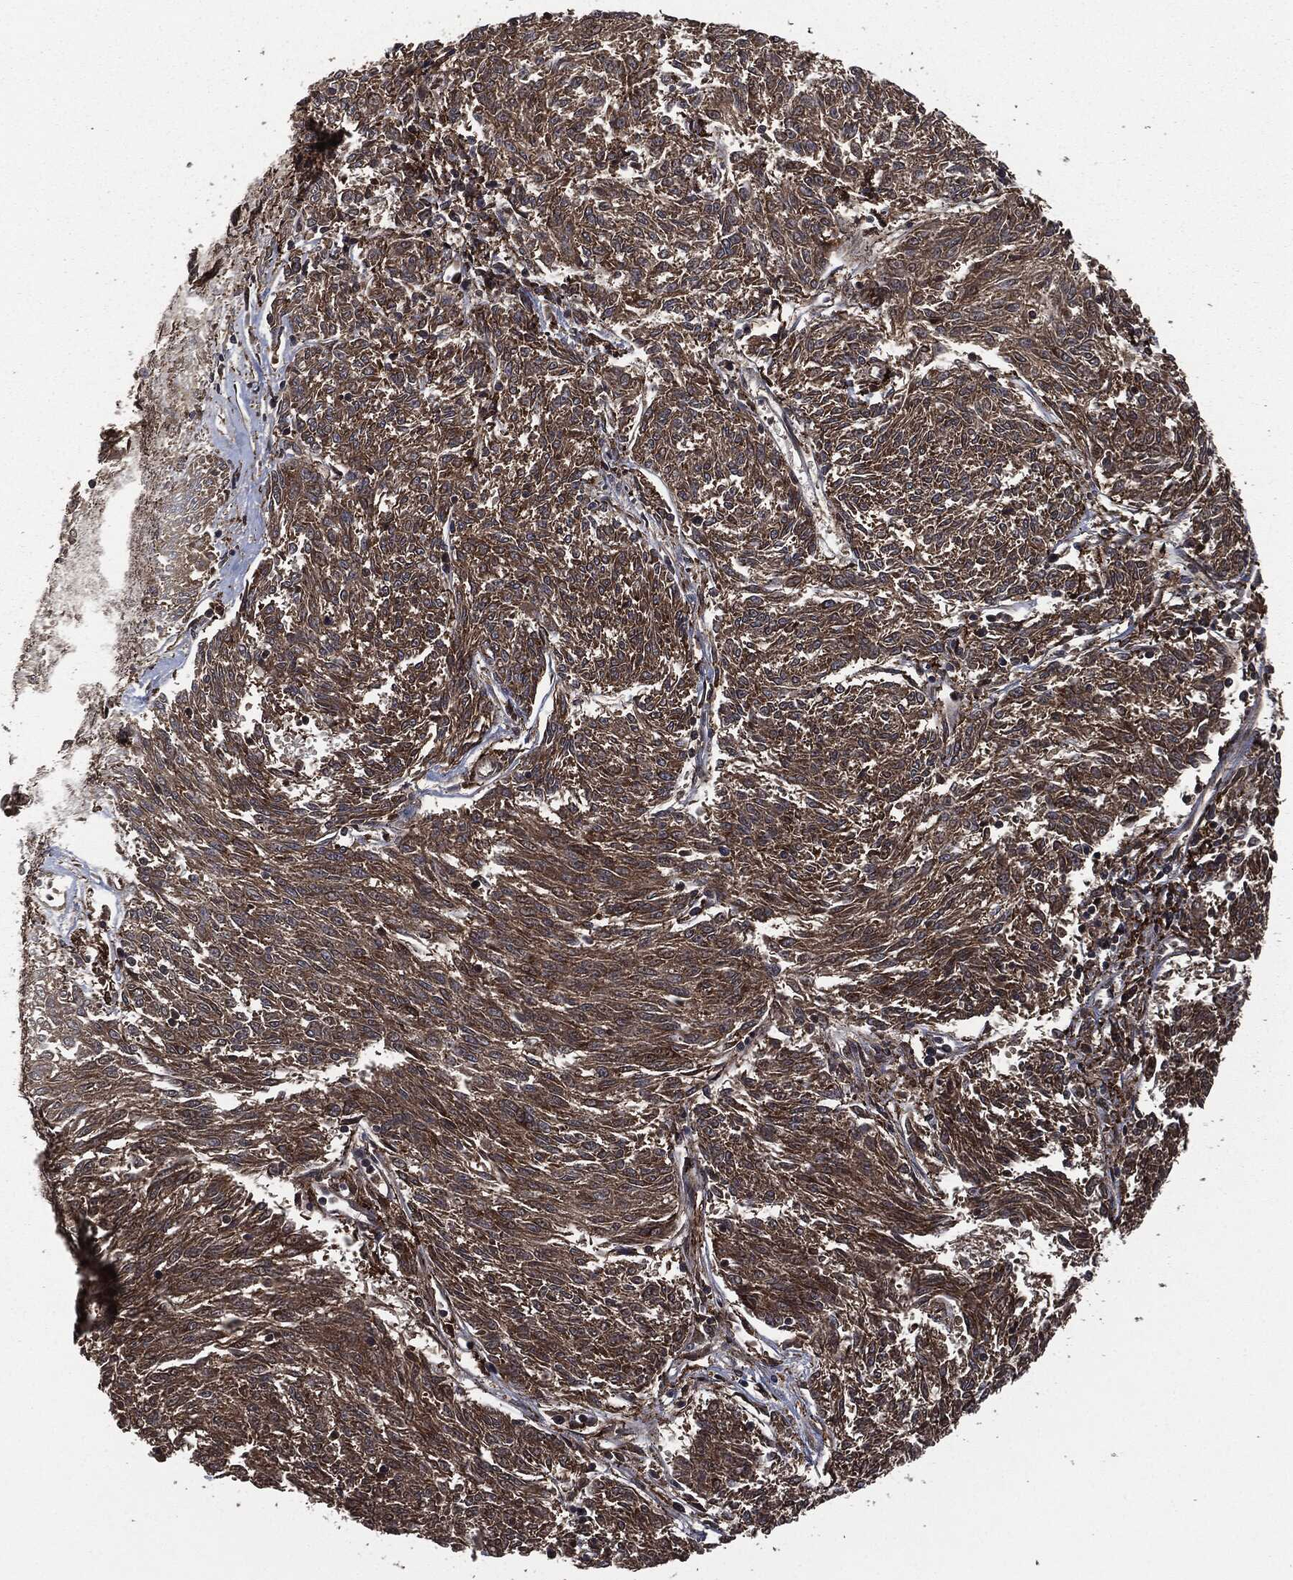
{"staining": {"intensity": "moderate", "quantity": ">75%", "location": "cytoplasmic/membranous"}, "tissue": "melanoma", "cell_type": "Tumor cells", "image_type": "cancer", "snomed": [{"axis": "morphology", "description": "Malignant melanoma, NOS"}, {"axis": "topography", "description": "Skin"}], "caption": "Tumor cells reveal medium levels of moderate cytoplasmic/membranous staining in approximately >75% of cells in malignant melanoma. (DAB IHC, brown staining for protein, blue staining for nuclei).", "gene": "CRABP2", "patient": {"sex": "female", "age": 72}}